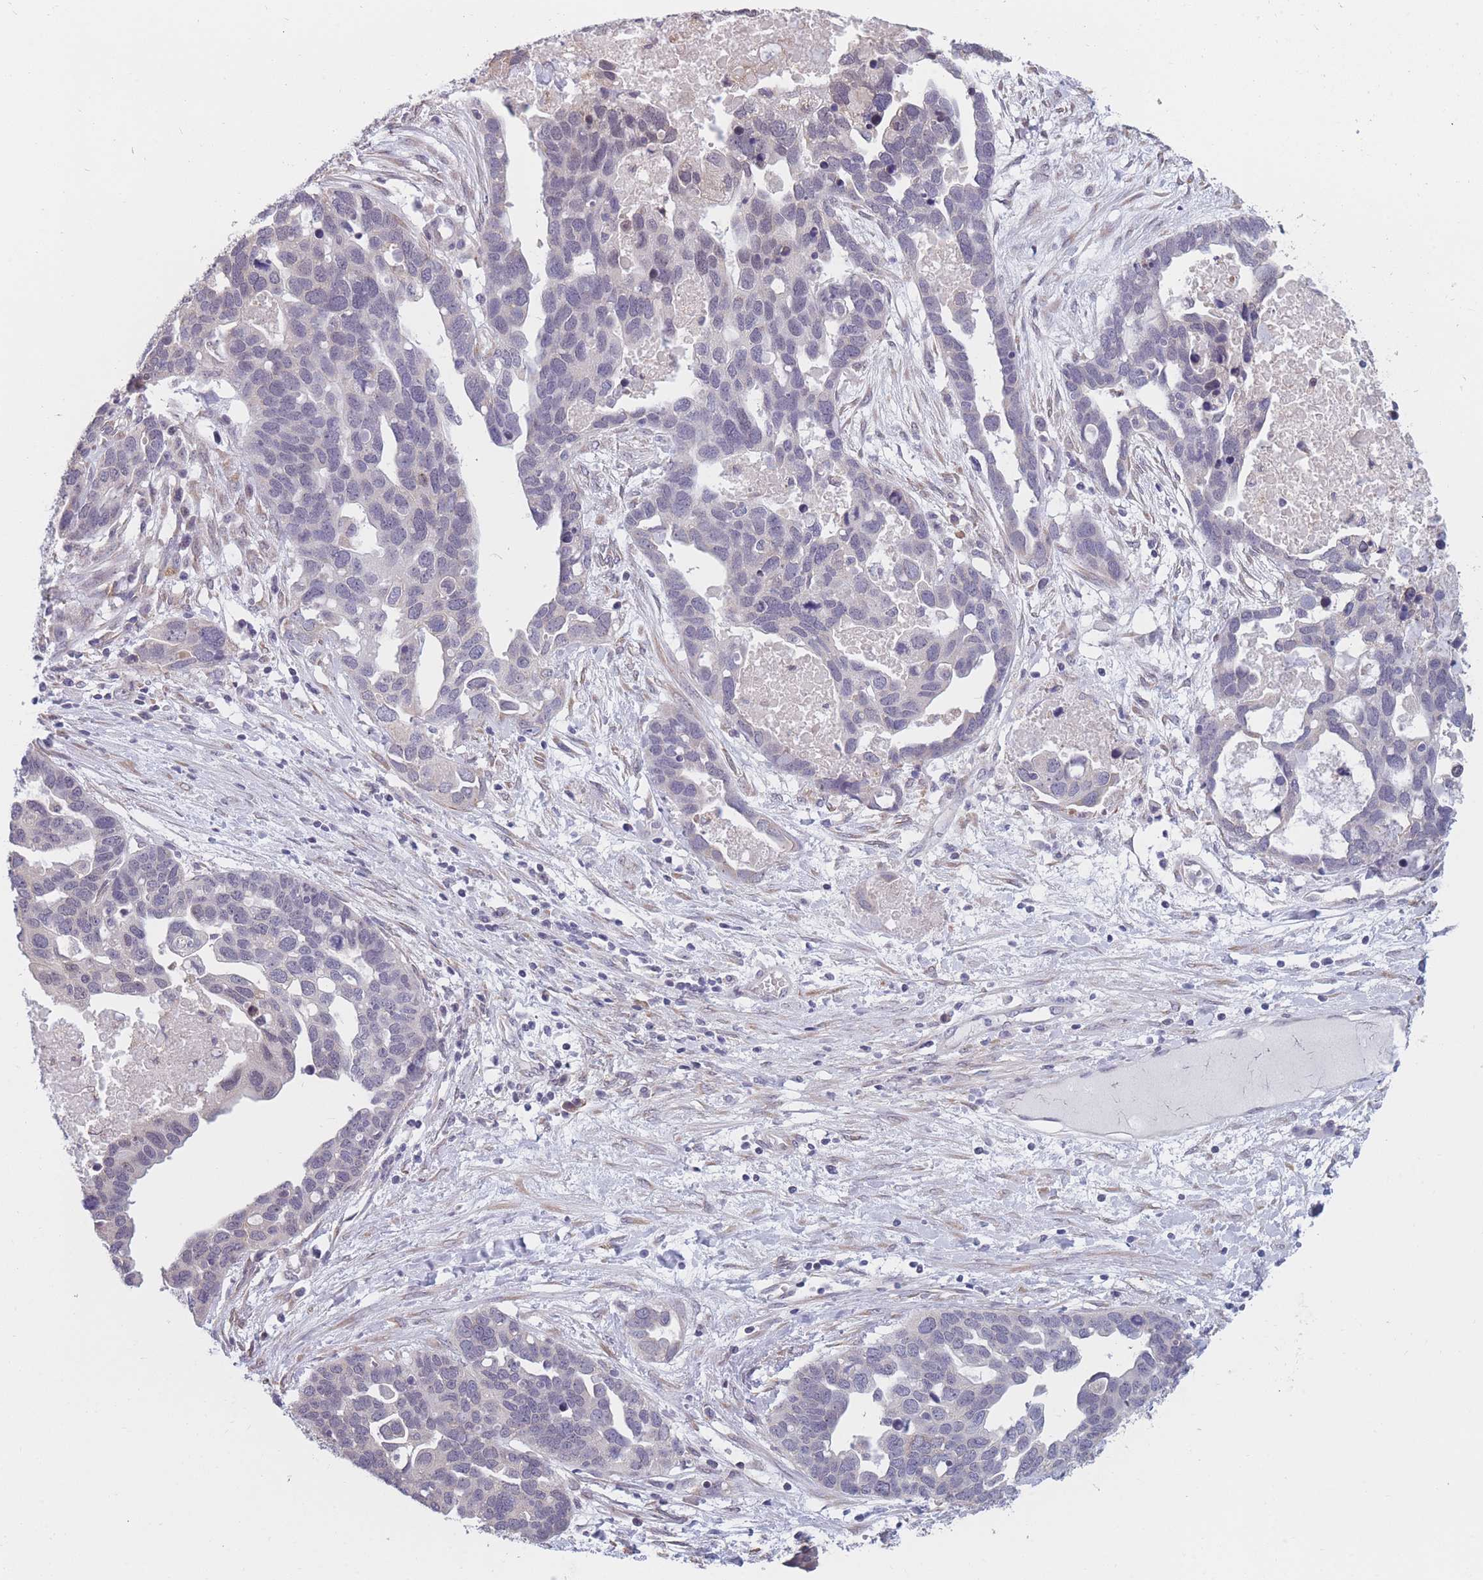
{"staining": {"intensity": "negative", "quantity": "none", "location": "none"}, "tissue": "ovarian cancer", "cell_type": "Tumor cells", "image_type": "cancer", "snomed": [{"axis": "morphology", "description": "Cystadenocarcinoma, serous, NOS"}, {"axis": "topography", "description": "Ovary"}], "caption": "This is an IHC image of human ovarian serous cystadenocarcinoma. There is no expression in tumor cells.", "gene": "COL27A1", "patient": {"sex": "female", "age": 54}}